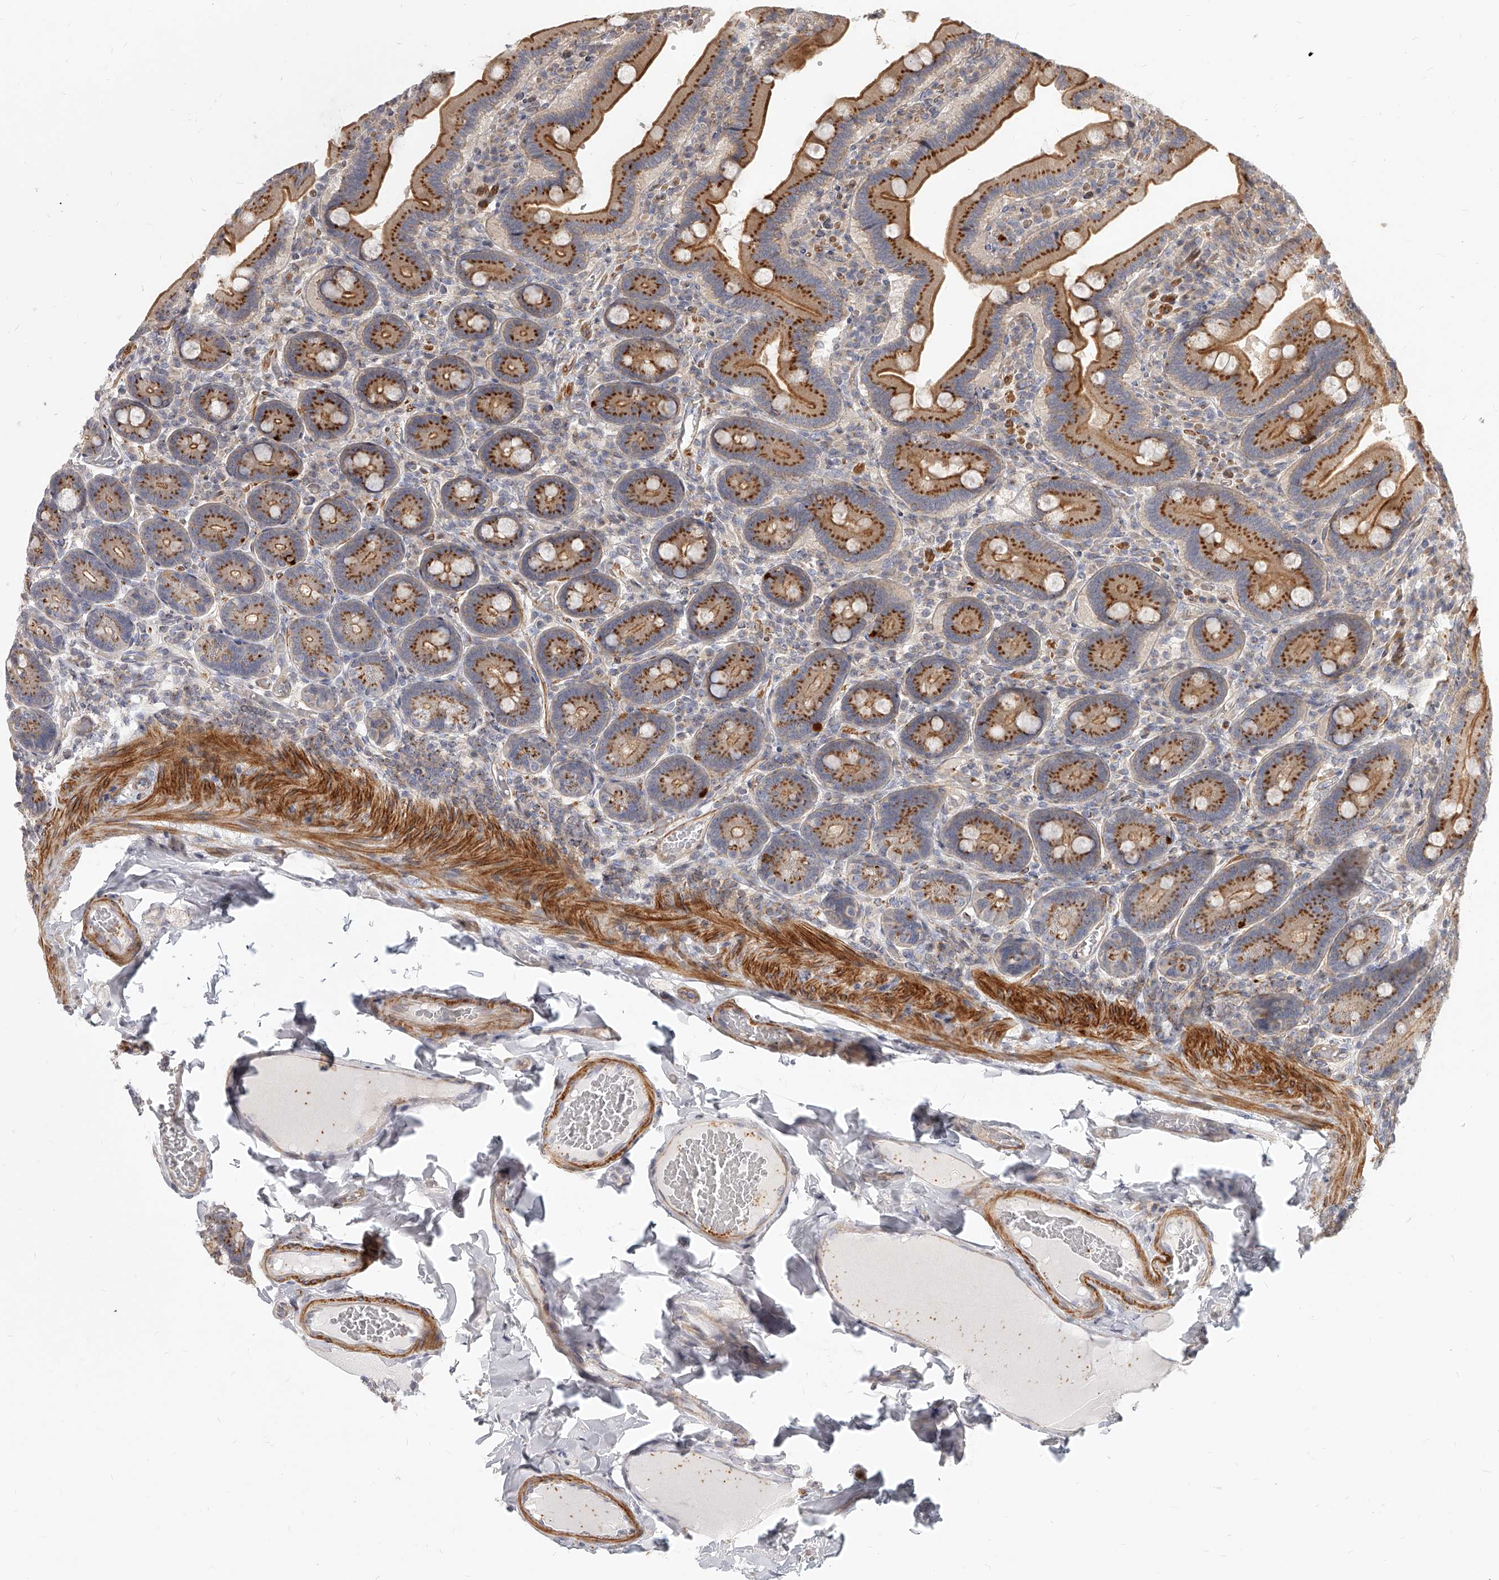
{"staining": {"intensity": "strong", "quantity": ">75%", "location": "cytoplasmic/membranous"}, "tissue": "duodenum", "cell_type": "Glandular cells", "image_type": "normal", "snomed": [{"axis": "morphology", "description": "Normal tissue, NOS"}, {"axis": "topography", "description": "Duodenum"}], "caption": "This is a photomicrograph of IHC staining of benign duodenum, which shows strong staining in the cytoplasmic/membranous of glandular cells.", "gene": "SLC37A1", "patient": {"sex": "female", "age": 62}}